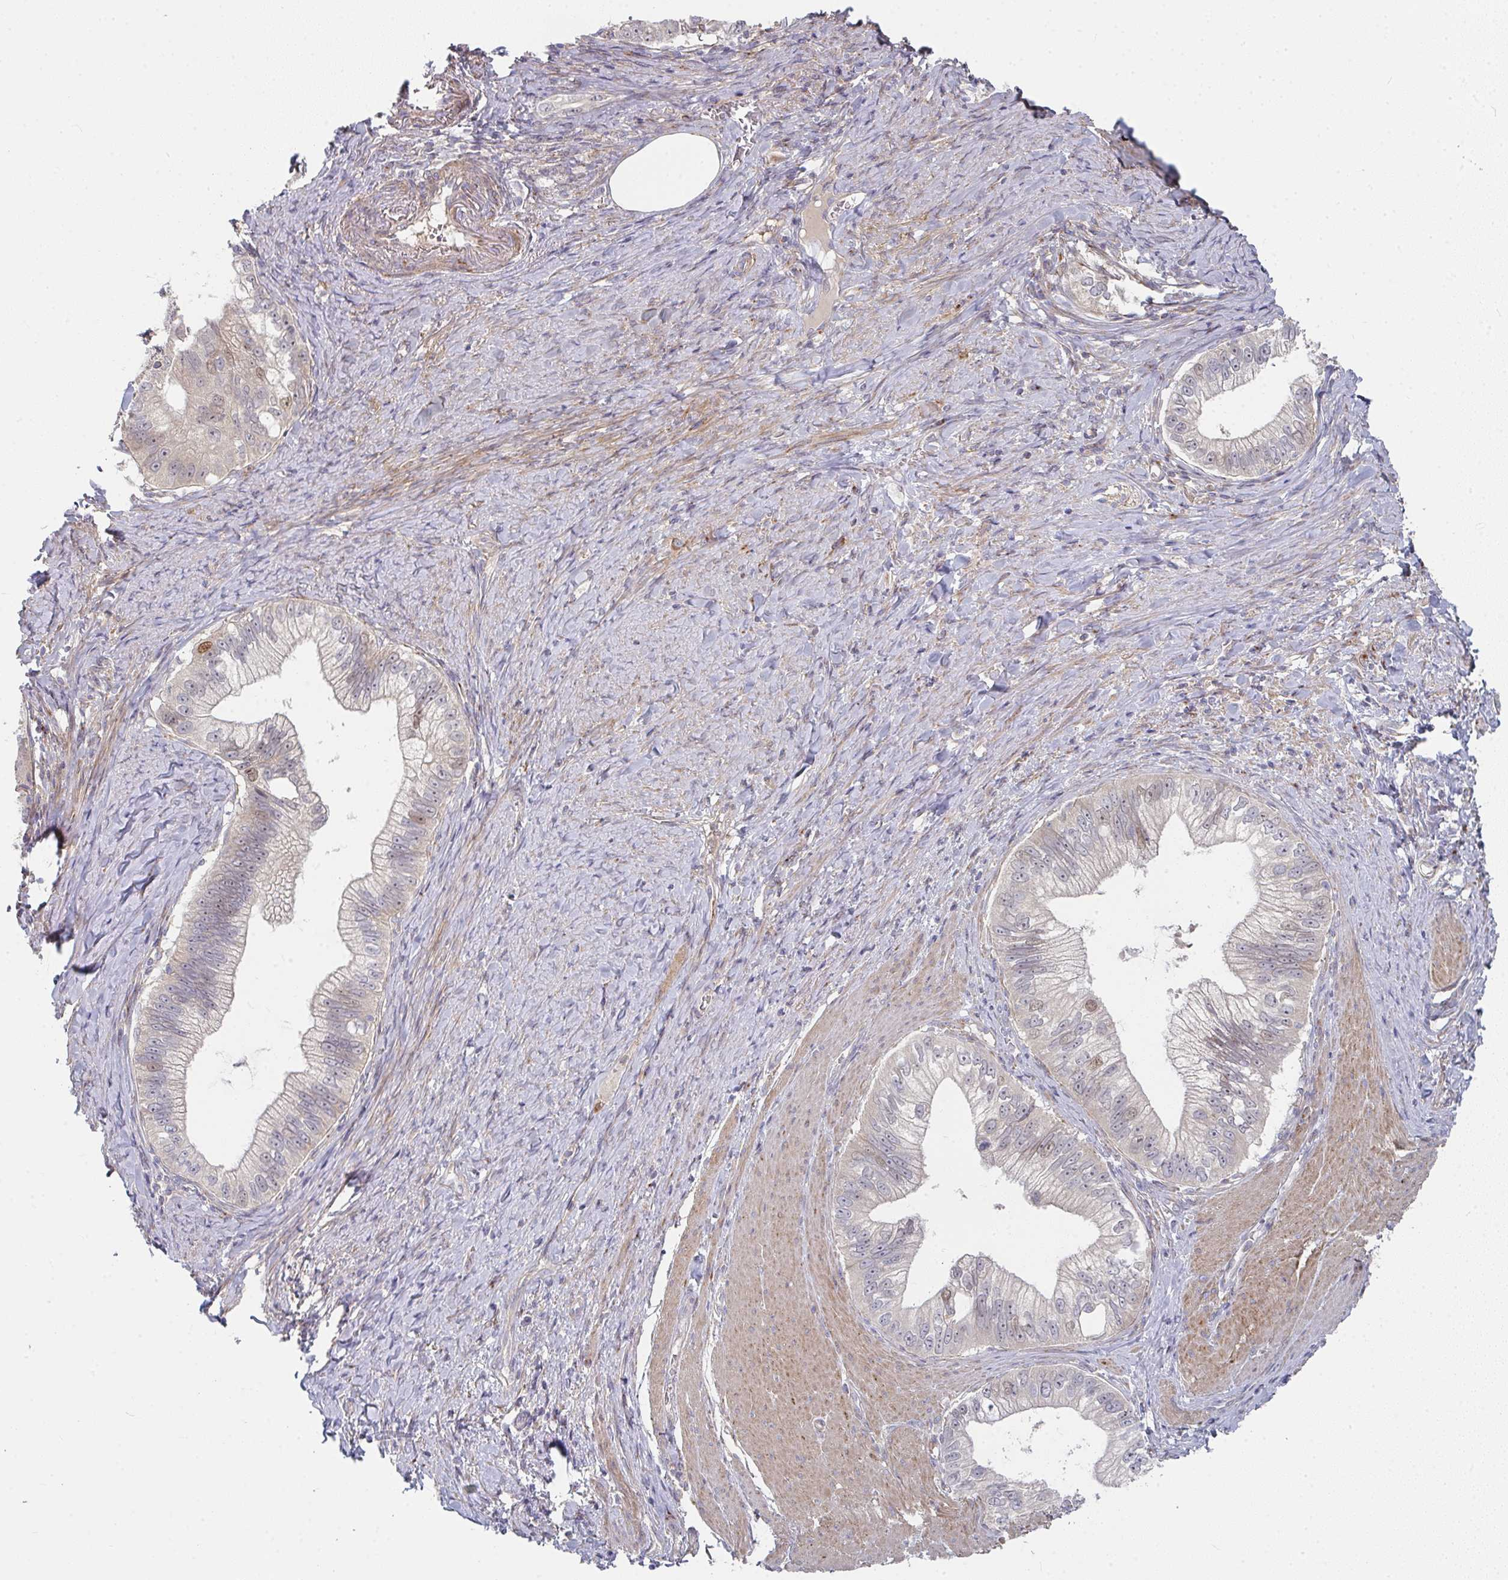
{"staining": {"intensity": "moderate", "quantity": "<25%", "location": "cytoplasmic/membranous,nuclear"}, "tissue": "pancreatic cancer", "cell_type": "Tumor cells", "image_type": "cancer", "snomed": [{"axis": "morphology", "description": "Adenocarcinoma, NOS"}, {"axis": "topography", "description": "Pancreas"}], "caption": "A brown stain labels moderate cytoplasmic/membranous and nuclear staining of a protein in adenocarcinoma (pancreatic) tumor cells. (DAB IHC, brown staining for protein, blue staining for nuclei).", "gene": "RHEBL1", "patient": {"sex": "male", "age": 70}}